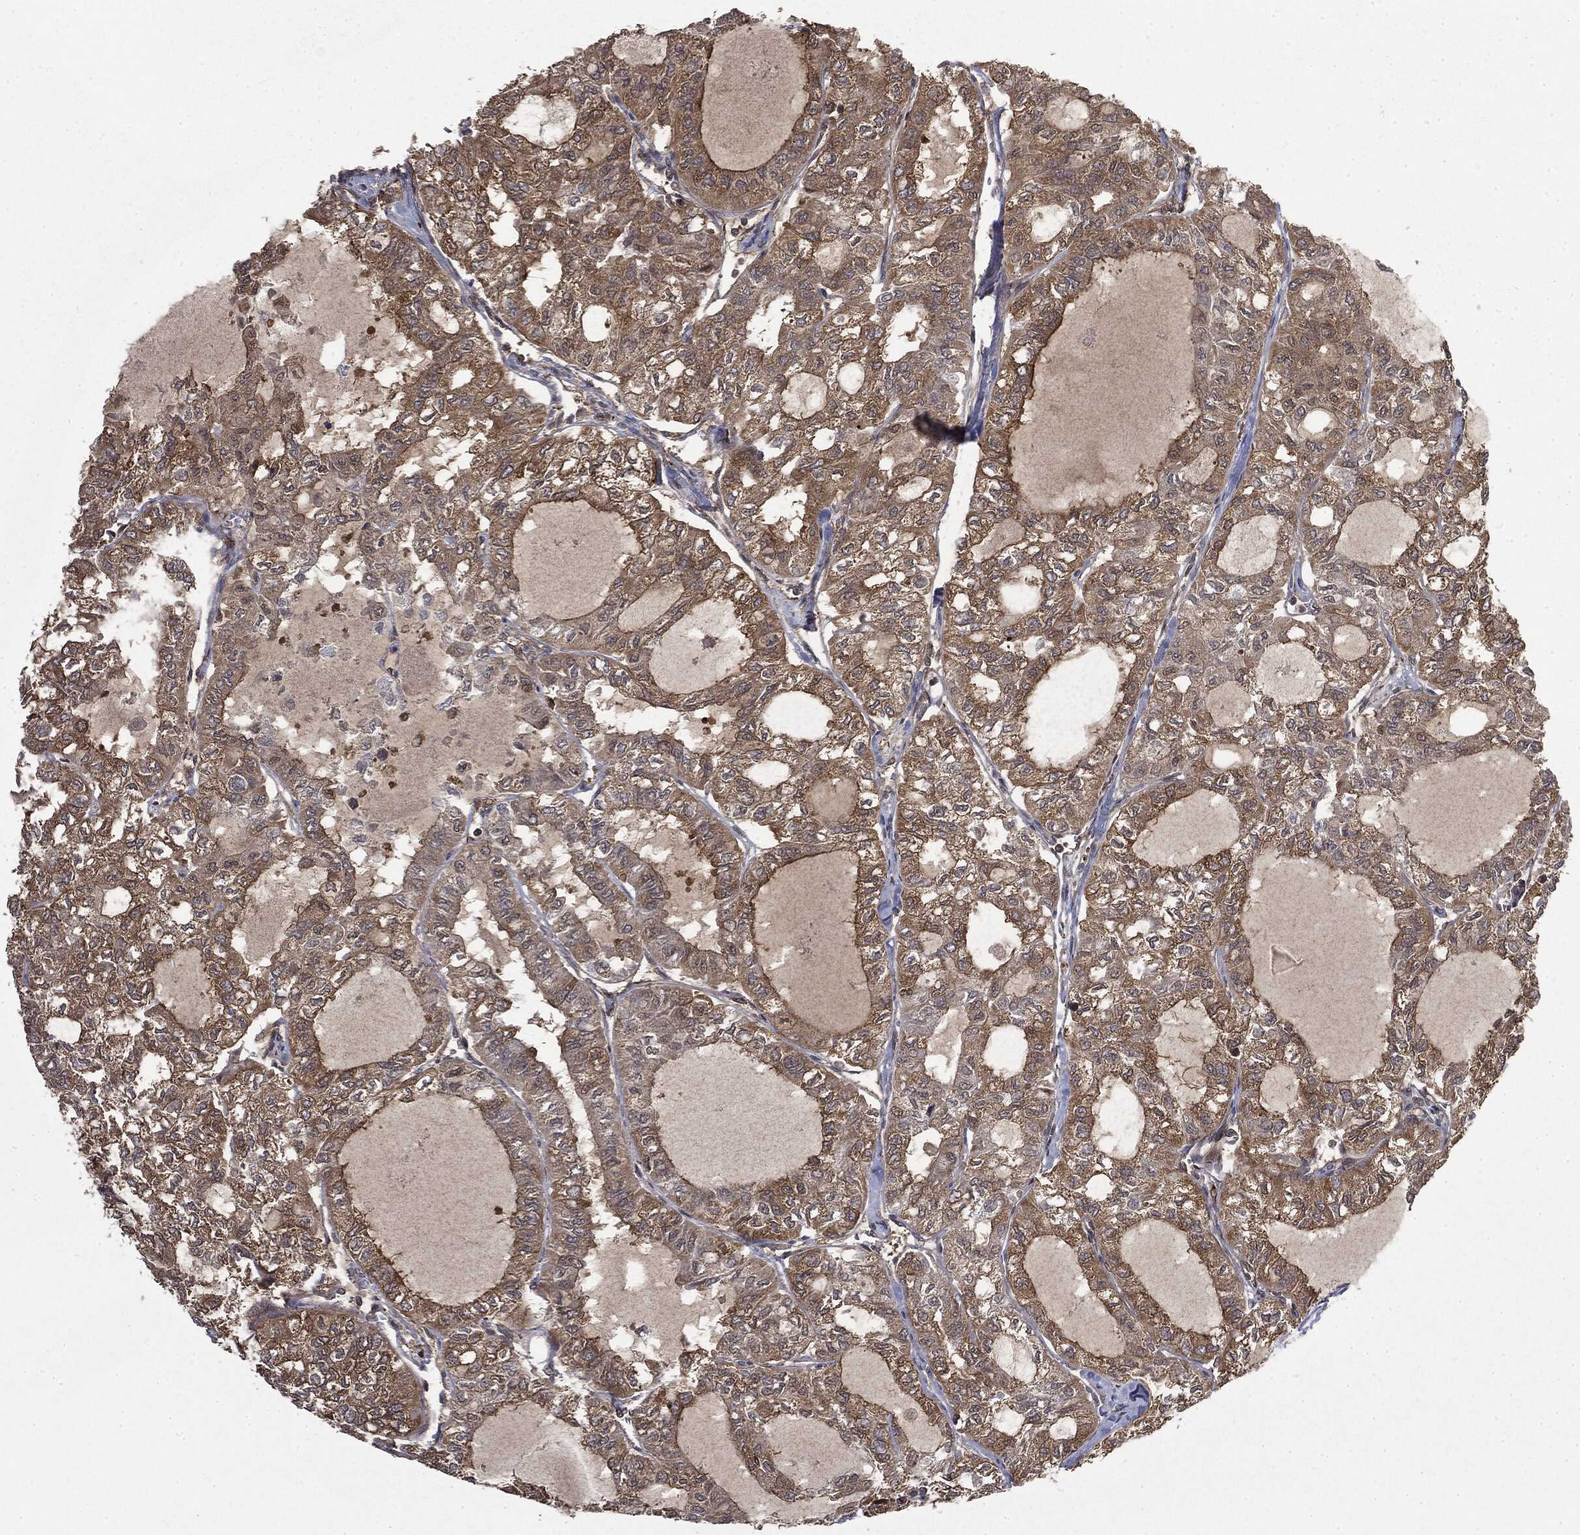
{"staining": {"intensity": "moderate", "quantity": ">75%", "location": "cytoplasmic/membranous"}, "tissue": "thyroid cancer", "cell_type": "Tumor cells", "image_type": "cancer", "snomed": [{"axis": "morphology", "description": "Follicular adenoma carcinoma, NOS"}, {"axis": "topography", "description": "Thyroid gland"}], "caption": "The image reveals a brown stain indicating the presence of a protein in the cytoplasmic/membranous of tumor cells in thyroid cancer (follicular adenoma carcinoma). The staining was performed using DAB (3,3'-diaminobenzidine), with brown indicating positive protein expression. Nuclei are stained blue with hematoxylin.", "gene": "SNX5", "patient": {"sex": "male", "age": 75}}